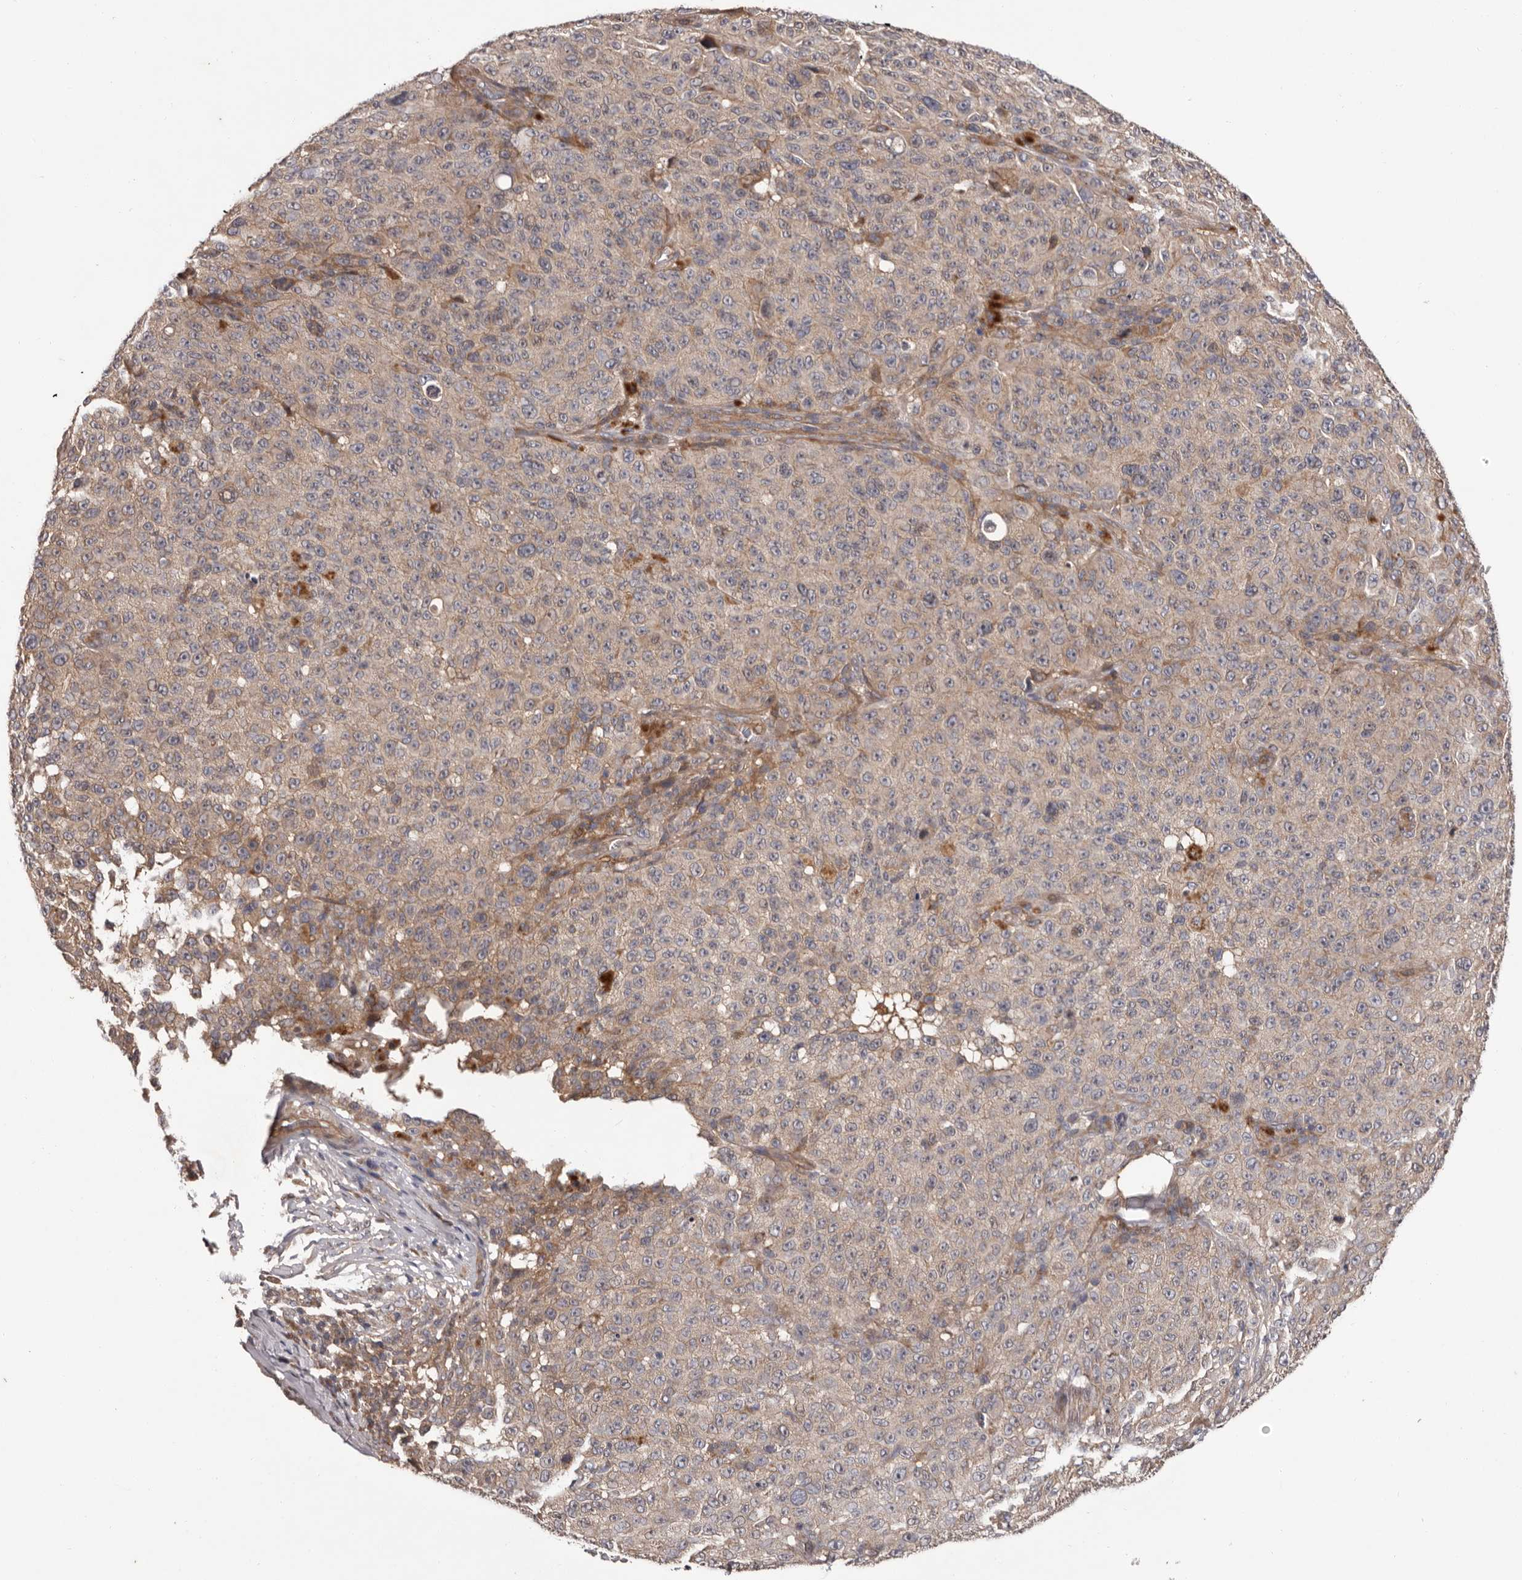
{"staining": {"intensity": "weak", "quantity": "<25%", "location": "cytoplasmic/membranous"}, "tissue": "melanoma", "cell_type": "Tumor cells", "image_type": "cancer", "snomed": [{"axis": "morphology", "description": "Malignant melanoma, NOS"}, {"axis": "topography", "description": "Skin"}], "caption": "DAB immunohistochemical staining of malignant melanoma exhibits no significant staining in tumor cells.", "gene": "PRKD1", "patient": {"sex": "female", "age": 82}}